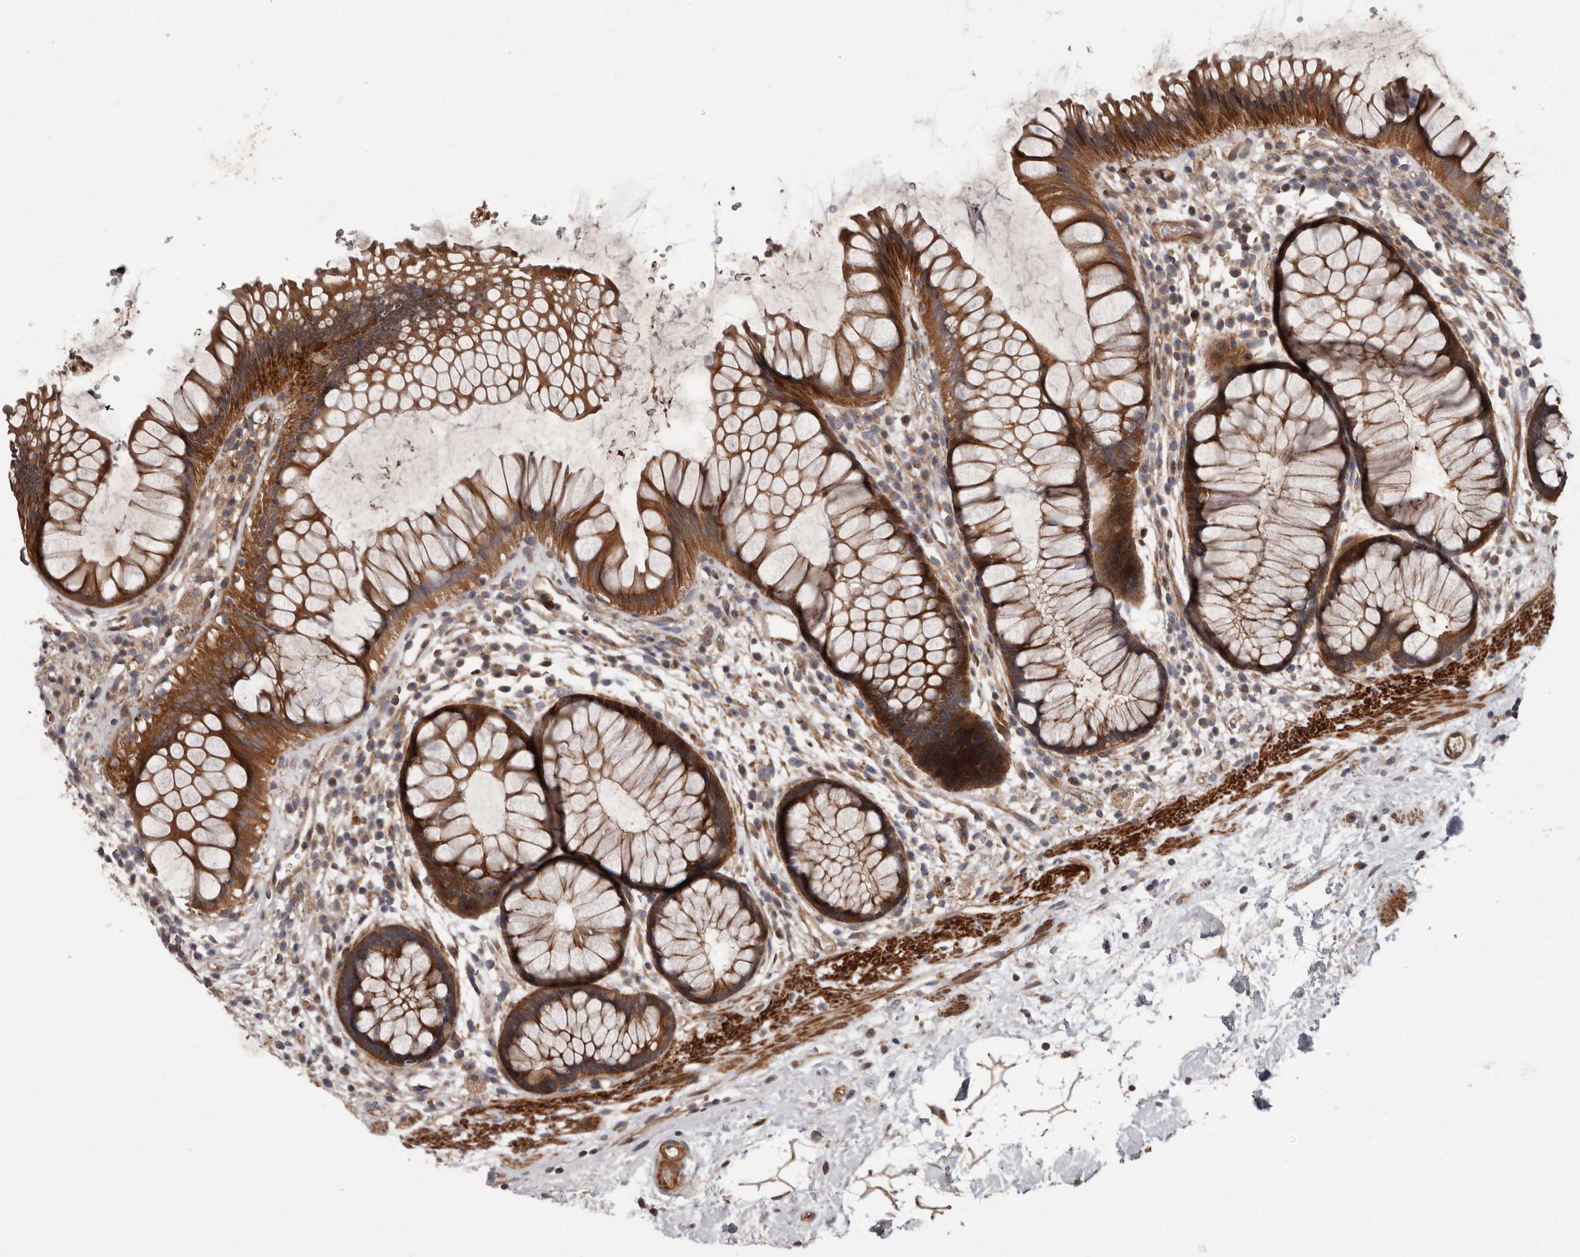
{"staining": {"intensity": "moderate", "quantity": ">75%", "location": "cytoplasmic/membranous"}, "tissue": "rectum", "cell_type": "Glandular cells", "image_type": "normal", "snomed": [{"axis": "morphology", "description": "Normal tissue, NOS"}, {"axis": "topography", "description": "Rectum"}], "caption": "Immunohistochemistry histopathology image of benign human rectum stained for a protein (brown), which demonstrates medium levels of moderate cytoplasmic/membranous positivity in about >75% of glandular cells.", "gene": "ARHGEF5", "patient": {"sex": "male", "age": 51}}